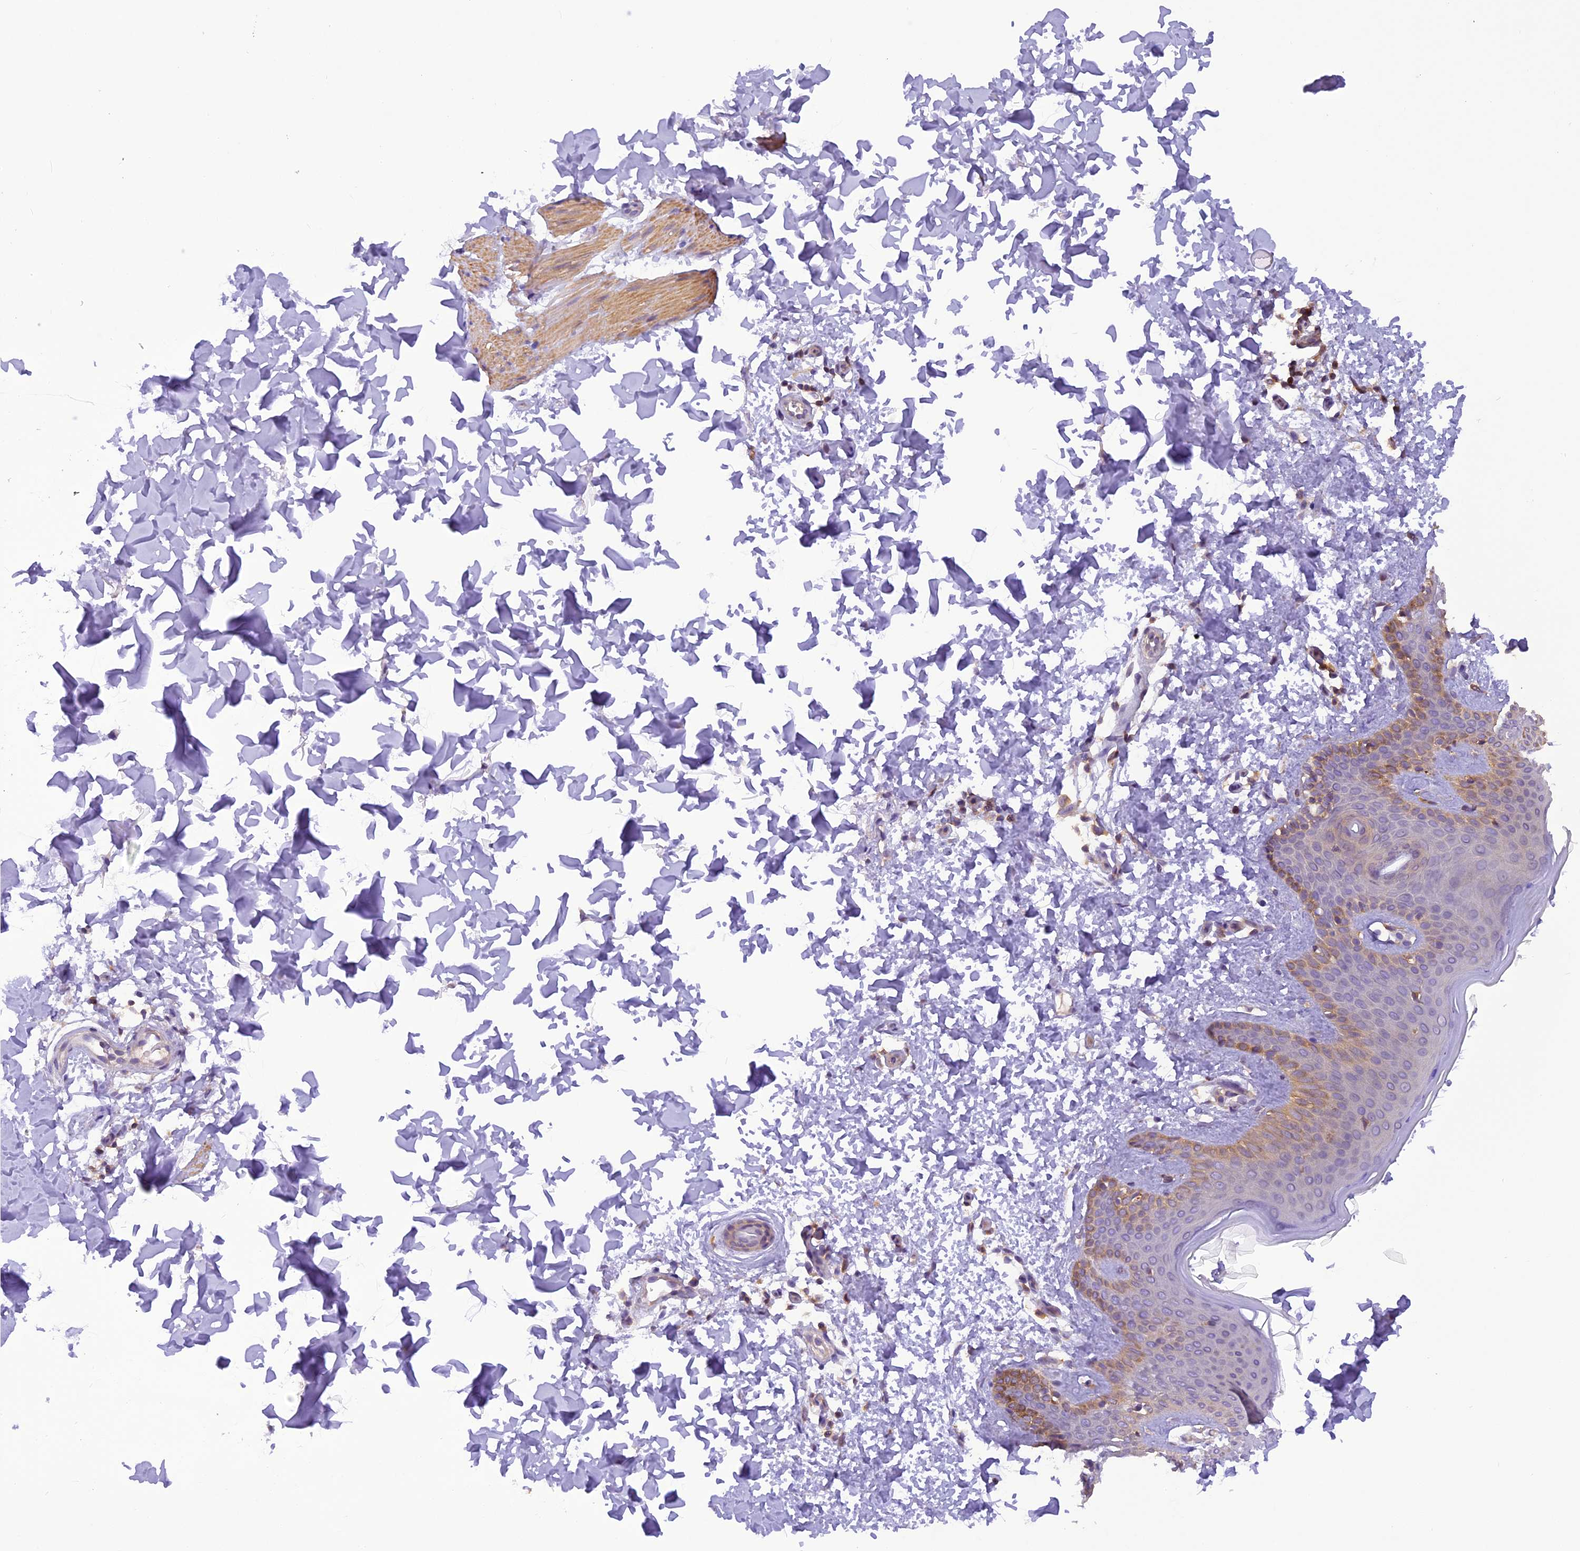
{"staining": {"intensity": "weak", "quantity": ">75%", "location": "cytoplasmic/membranous"}, "tissue": "skin", "cell_type": "Fibroblasts", "image_type": "normal", "snomed": [{"axis": "morphology", "description": "Normal tissue, NOS"}, {"axis": "topography", "description": "Skin"}], "caption": "Fibroblasts reveal weak cytoplasmic/membranous positivity in approximately >75% of cells in benign skin.", "gene": "STOML1", "patient": {"sex": "male", "age": 36}}